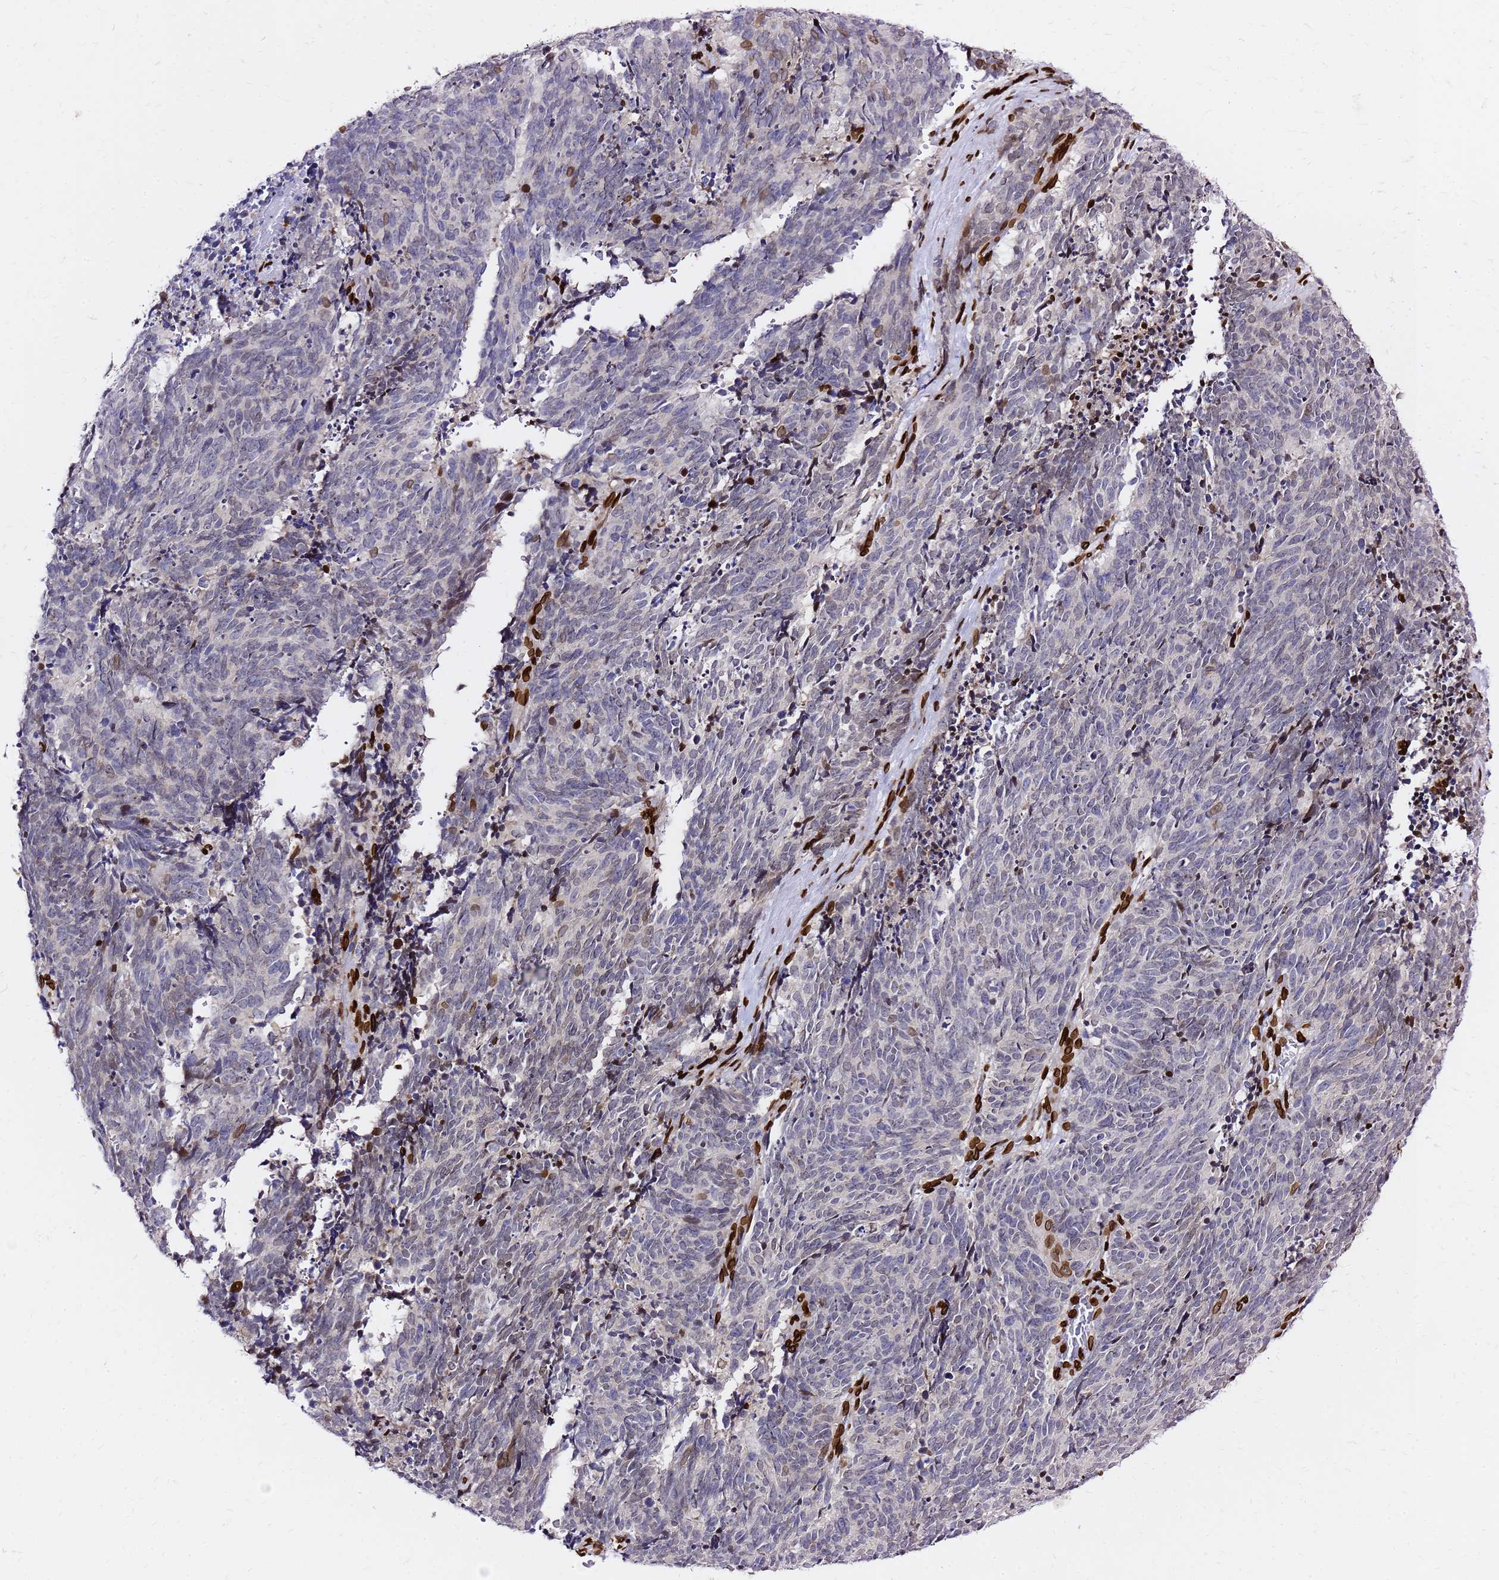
{"staining": {"intensity": "negative", "quantity": "none", "location": "none"}, "tissue": "cervical cancer", "cell_type": "Tumor cells", "image_type": "cancer", "snomed": [{"axis": "morphology", "description": "Squamous cell carcinoma, NOS"}, {"axis": "topography", "description": "Cervix"}], "caption": "The immunohistochemistry (IHC) micrograph has no significant staining in tumor cells of cervical cancer (squamous cell carcinoma) tissue.", "gene": "C6orf141", "patient": {"sex": "female", "age": 29}}